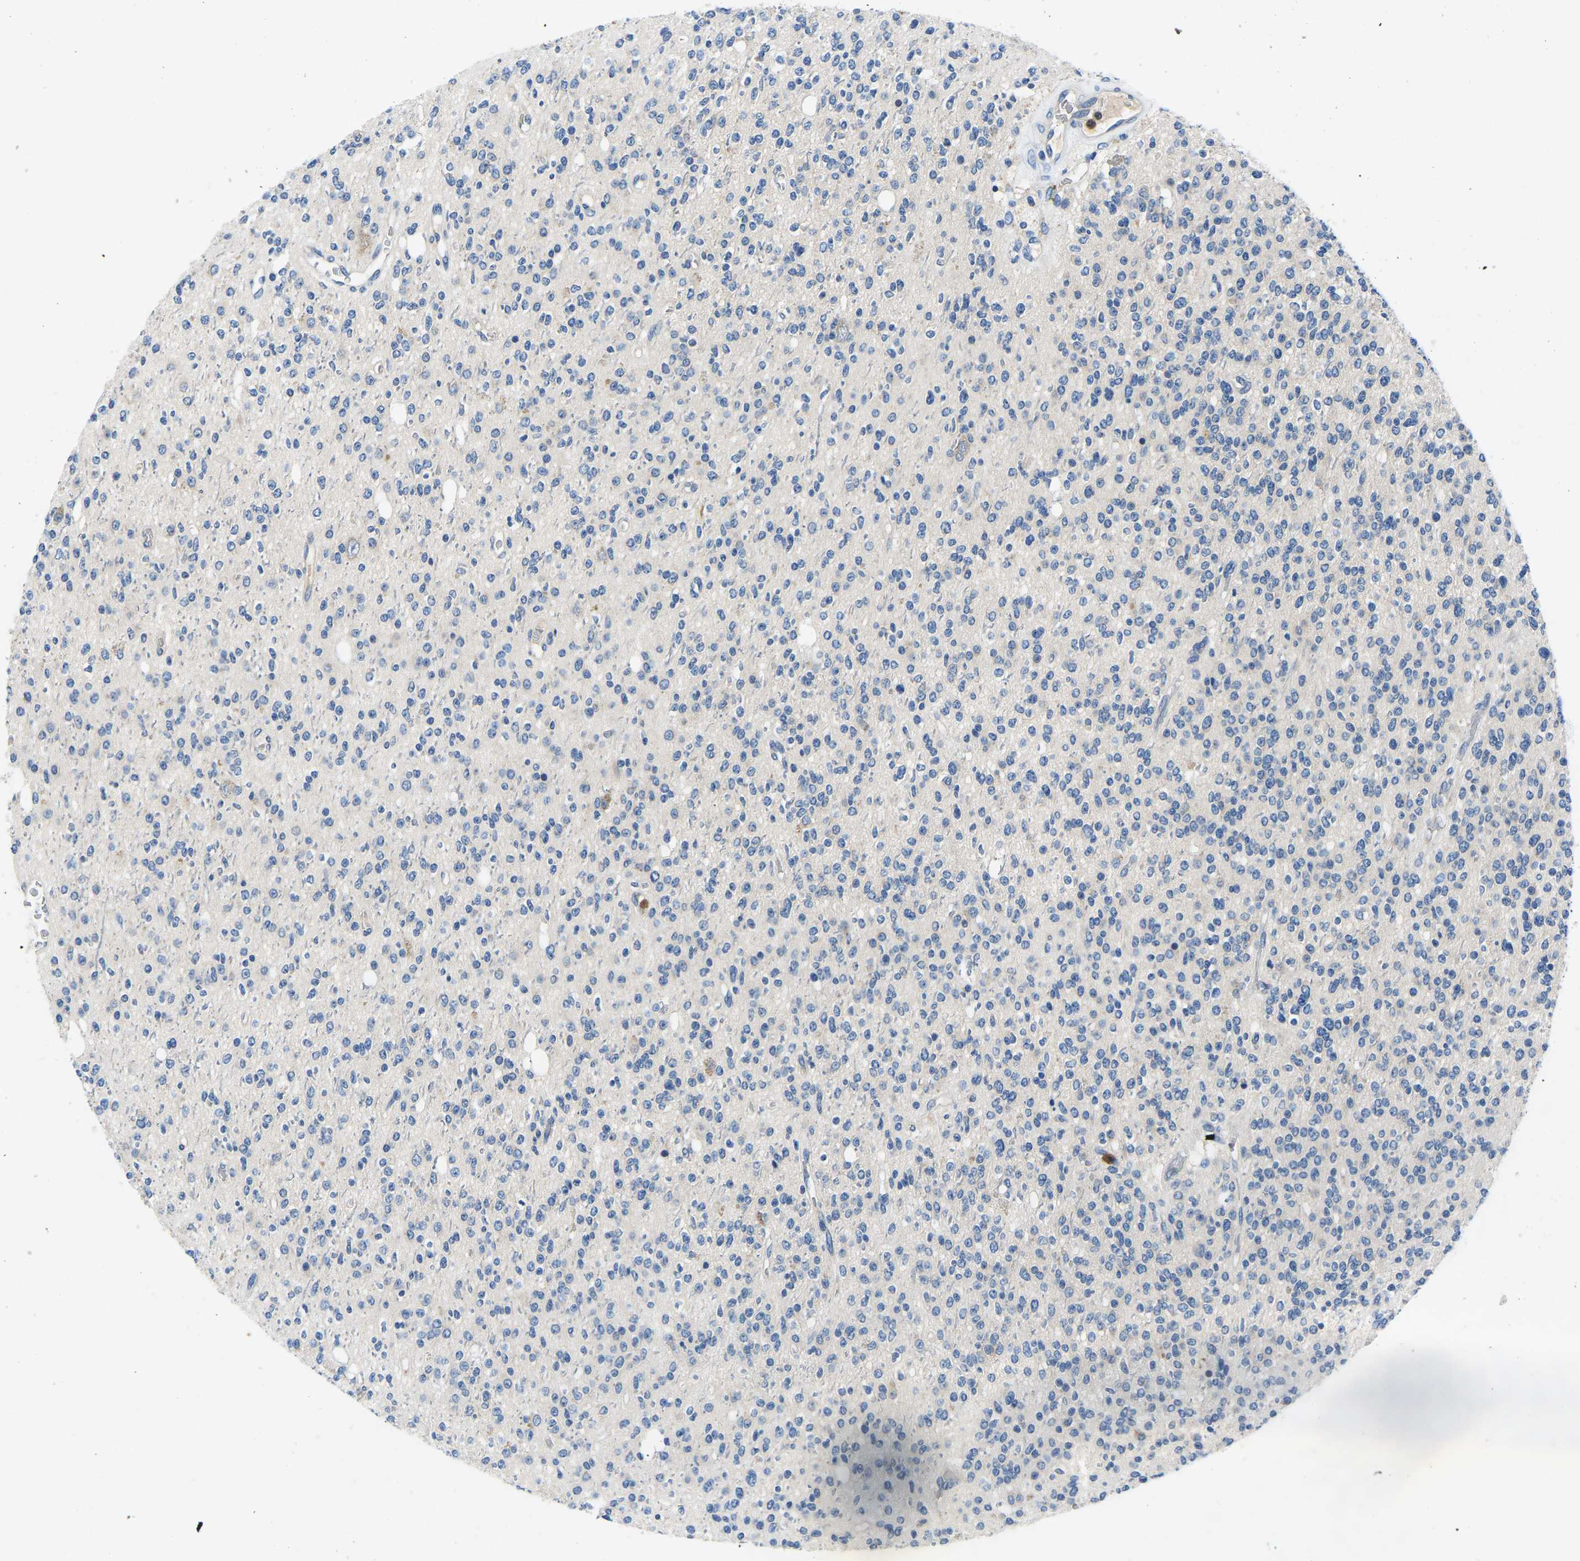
{"staining": {"intensity": "negative", "quantity": "none", "location": "none"}, "tissue": "glioma", "cell_type": "Tumor cells", "image_type": "cancer", "snomed": [{"axis": "morphology", "description": "Glioma, malignant, High grade"}, {"axis": "topography", "description": "Brain"}], "caption": "A high-resolution image shows immunohistochemistry staining of glioma, which exhibits no significant staining in tumor cells. (Brightfield microscopy of DAB IHC at high magnification).", "gene": "TOR1B", "patient": {"sex": "male", "age": 34}}